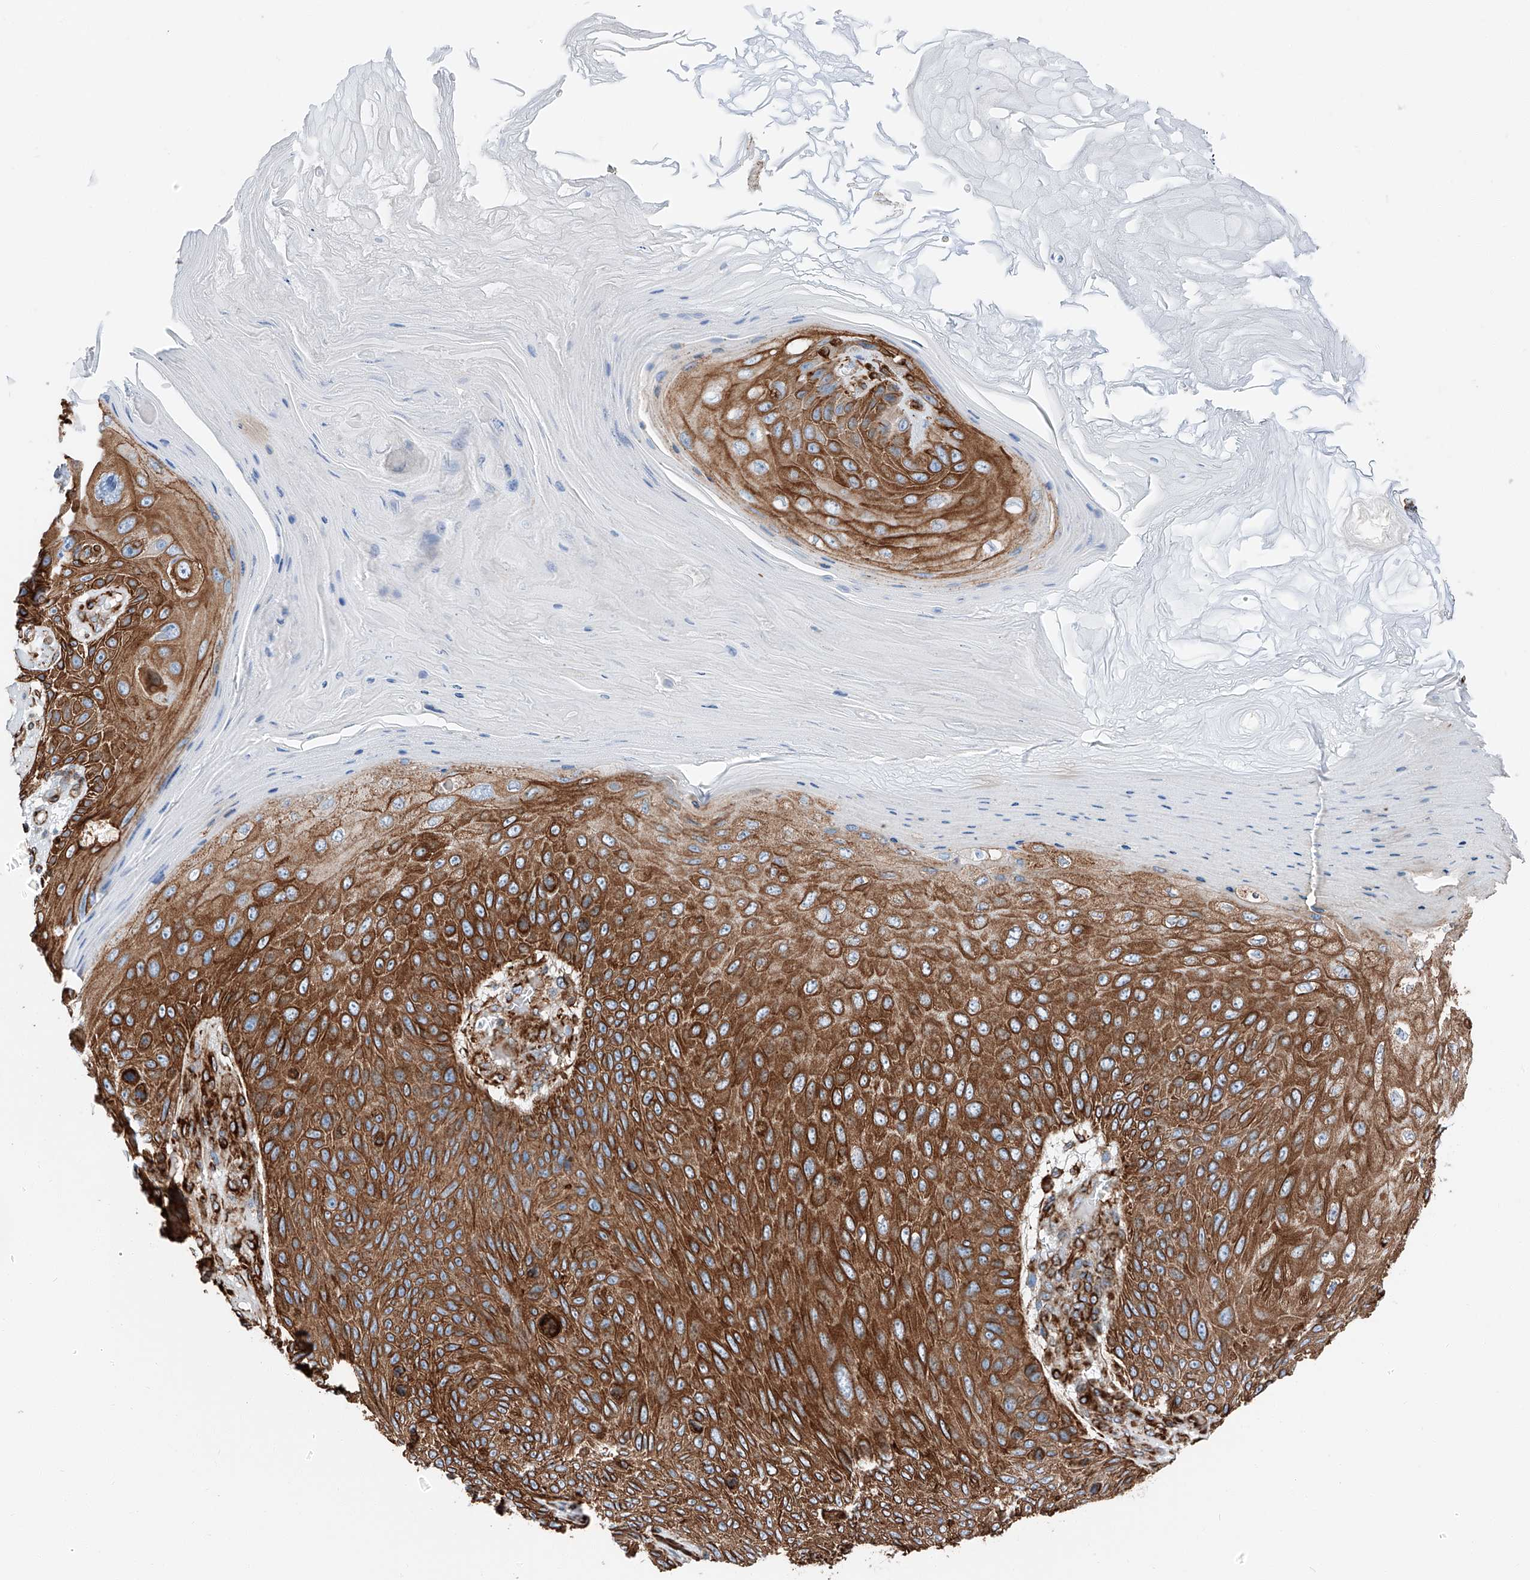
{"staining": {"intensity": "strong", "quantity": ">75%", "location": "cytoplasmic/membranous"}, "tissue": "skin cancer", "cell_type": "Tumor cells", "image_type": "cancer", "snomed": [{"axis": "morphology", "description": "Squamous cell carcinoma, NOS"}, {"axis": "topography", "description": "Skin"}], "caption": "This photomicrograph exhibits skin cancer (squamous cell carcinoma) stained with immunohistochemistry to label a protein in brown. The cytoplasmic/membranous of tumor cells show strong positivity for the protein. Nuclei are counter-stained blue.", "gene": "ZNF804A", "patient": {"sex": "female", "age": 88}}